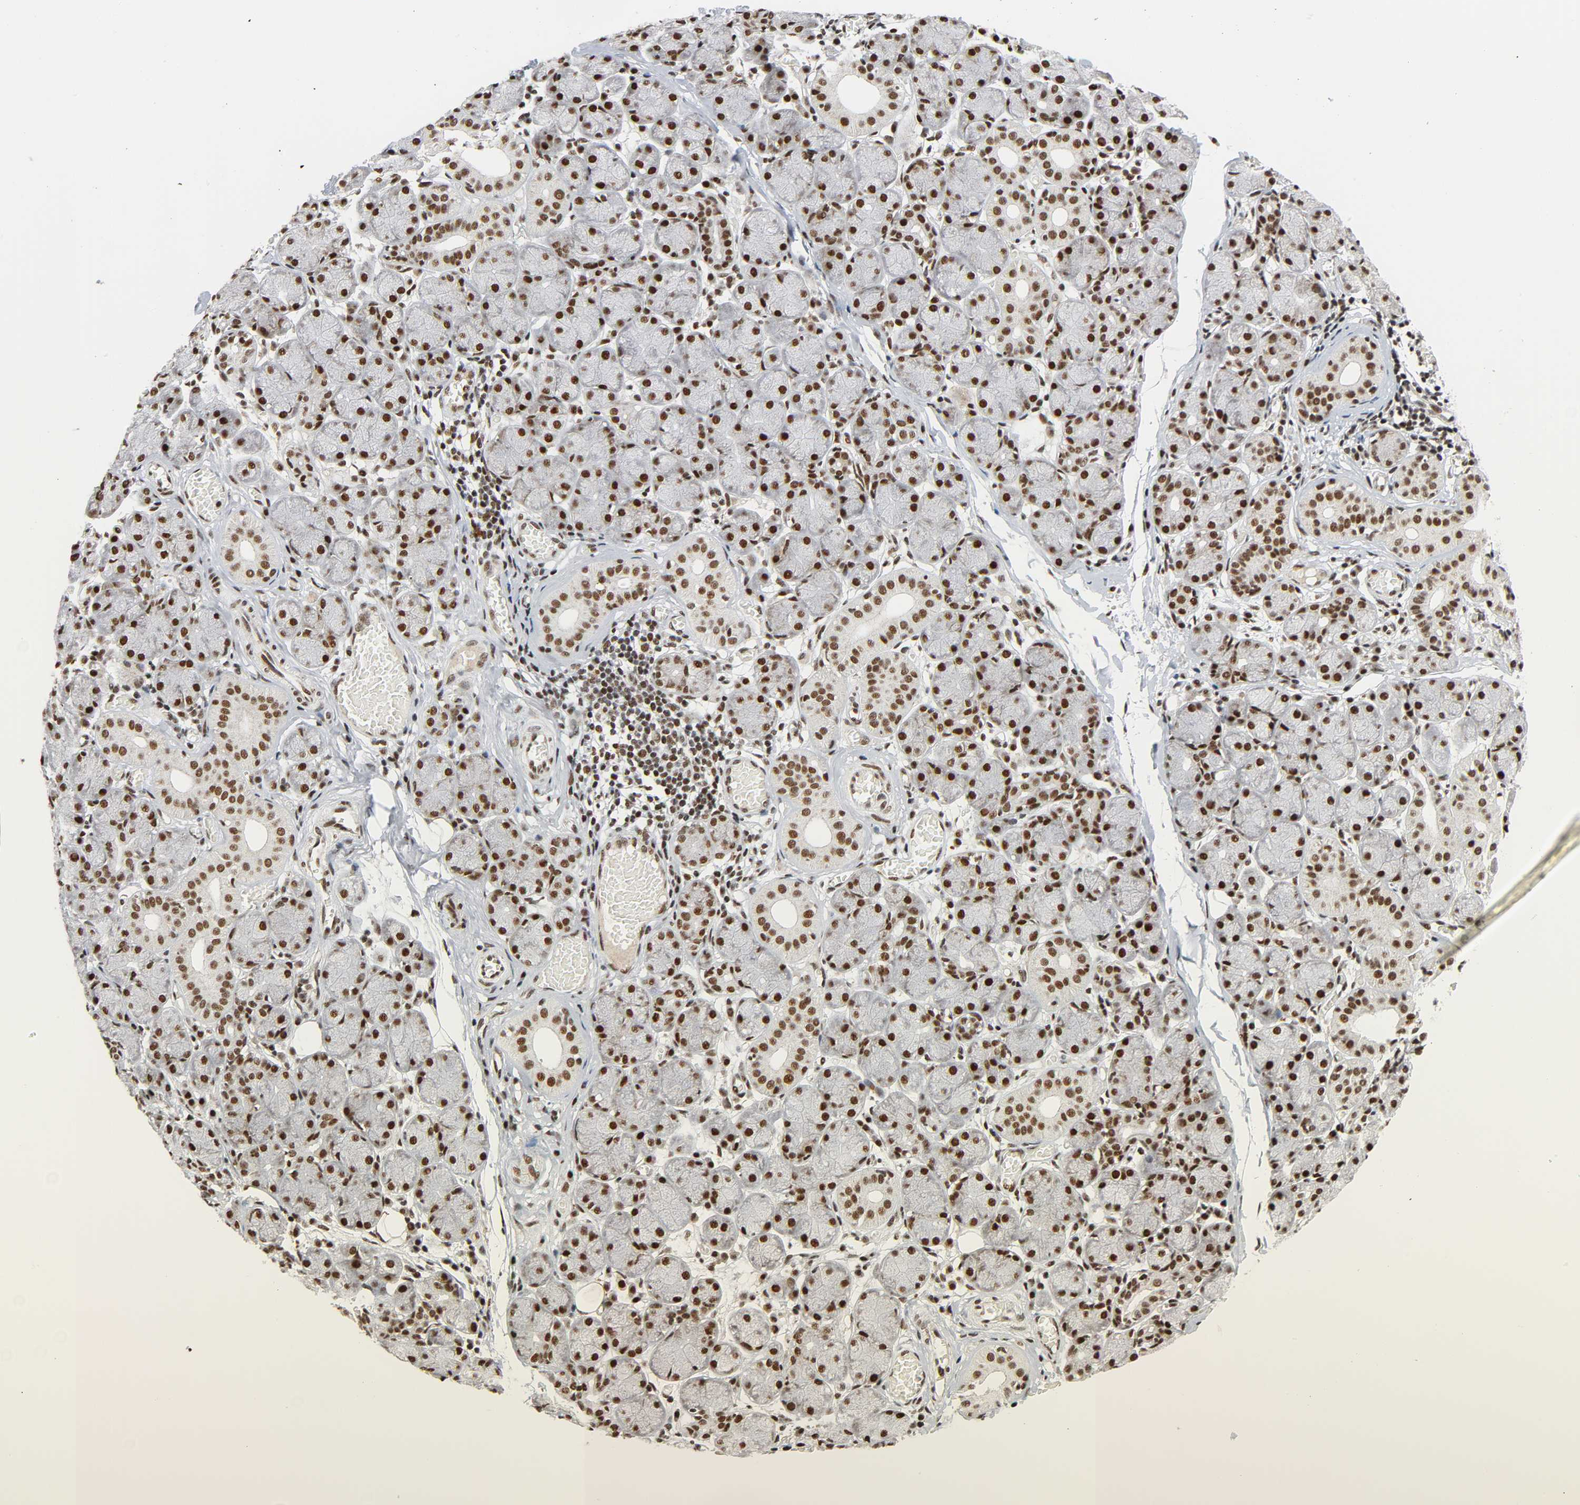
{"staining": {"intensity": "strong", "quantity": ">75%", "location": "nuclear"}, "tissue": "salivary gland", "cell_type": "Glandular cells", "image_type": "normal", "snomed": [{"axis": "morphology", "description": "Normal tissue, NOS"}, {"axis": "topography", "description": "Salivary gland"}], "caption": "Unremarkable salivary gland displays strong nuclear staining in approximately >75% of glandular cells Nuclei are stained in blue..", "gene": "CDK9", "patient": {"sex": "female", "age": 24}}